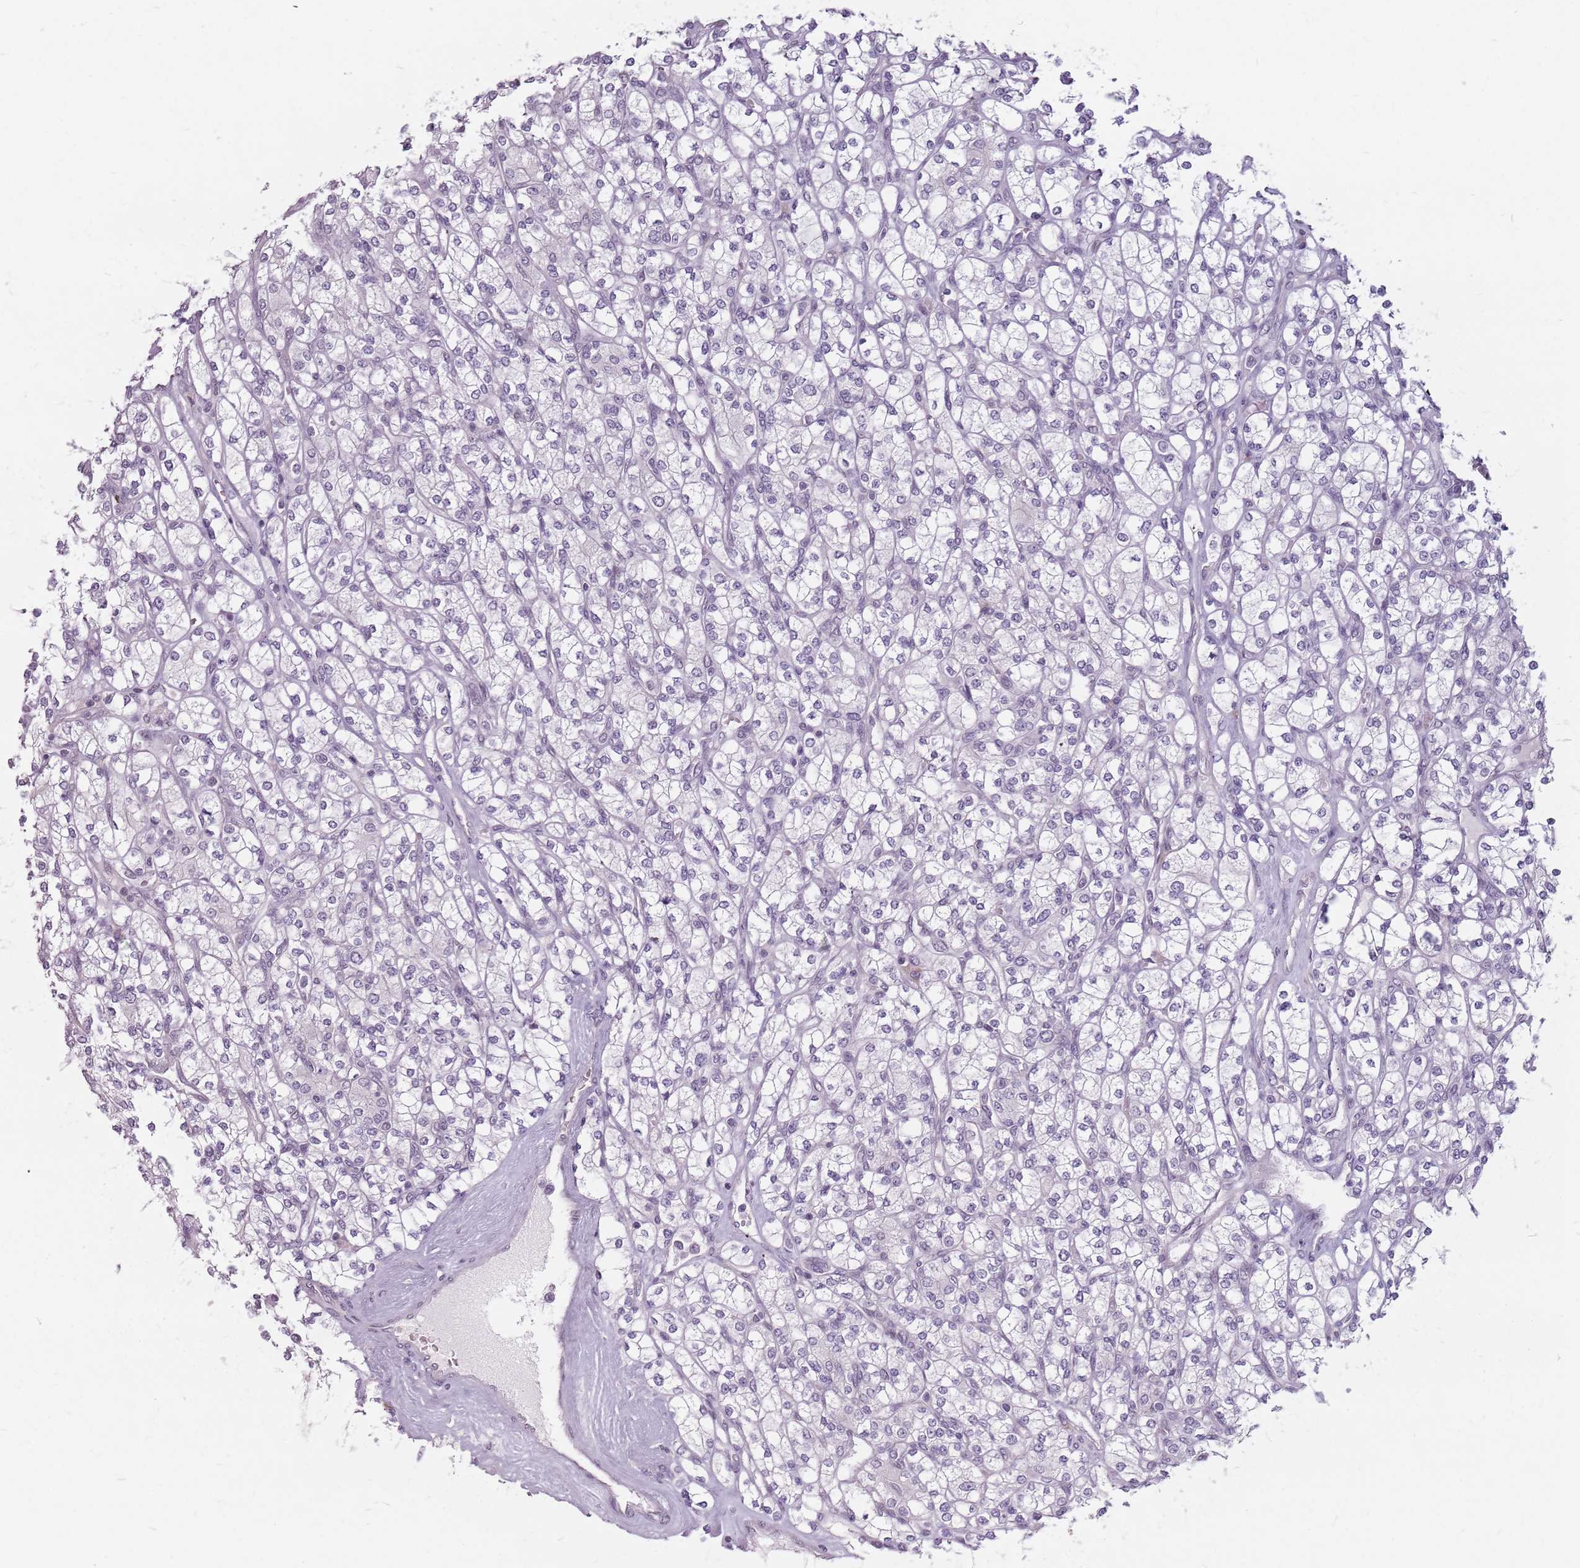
{"staining": {"intensity": "negative", "quantity": "none", "location": "none"}, "tissue": "renal cancer", "cell_type": "Tumor cells", "image_type": "cancer", "snomed": [{"axis": "morphology", "description": "Adenocarcinoma, NOS"}, {"axis": "topography", "description": "Kidney"}], "caption": "The immunohistochemistry photomicrograph has no significant expression in tumor cells of adenocarcinoma (renal) tissue.", "gene": "PTCHD1", "patient": {"sex": "male", "age": 77}}